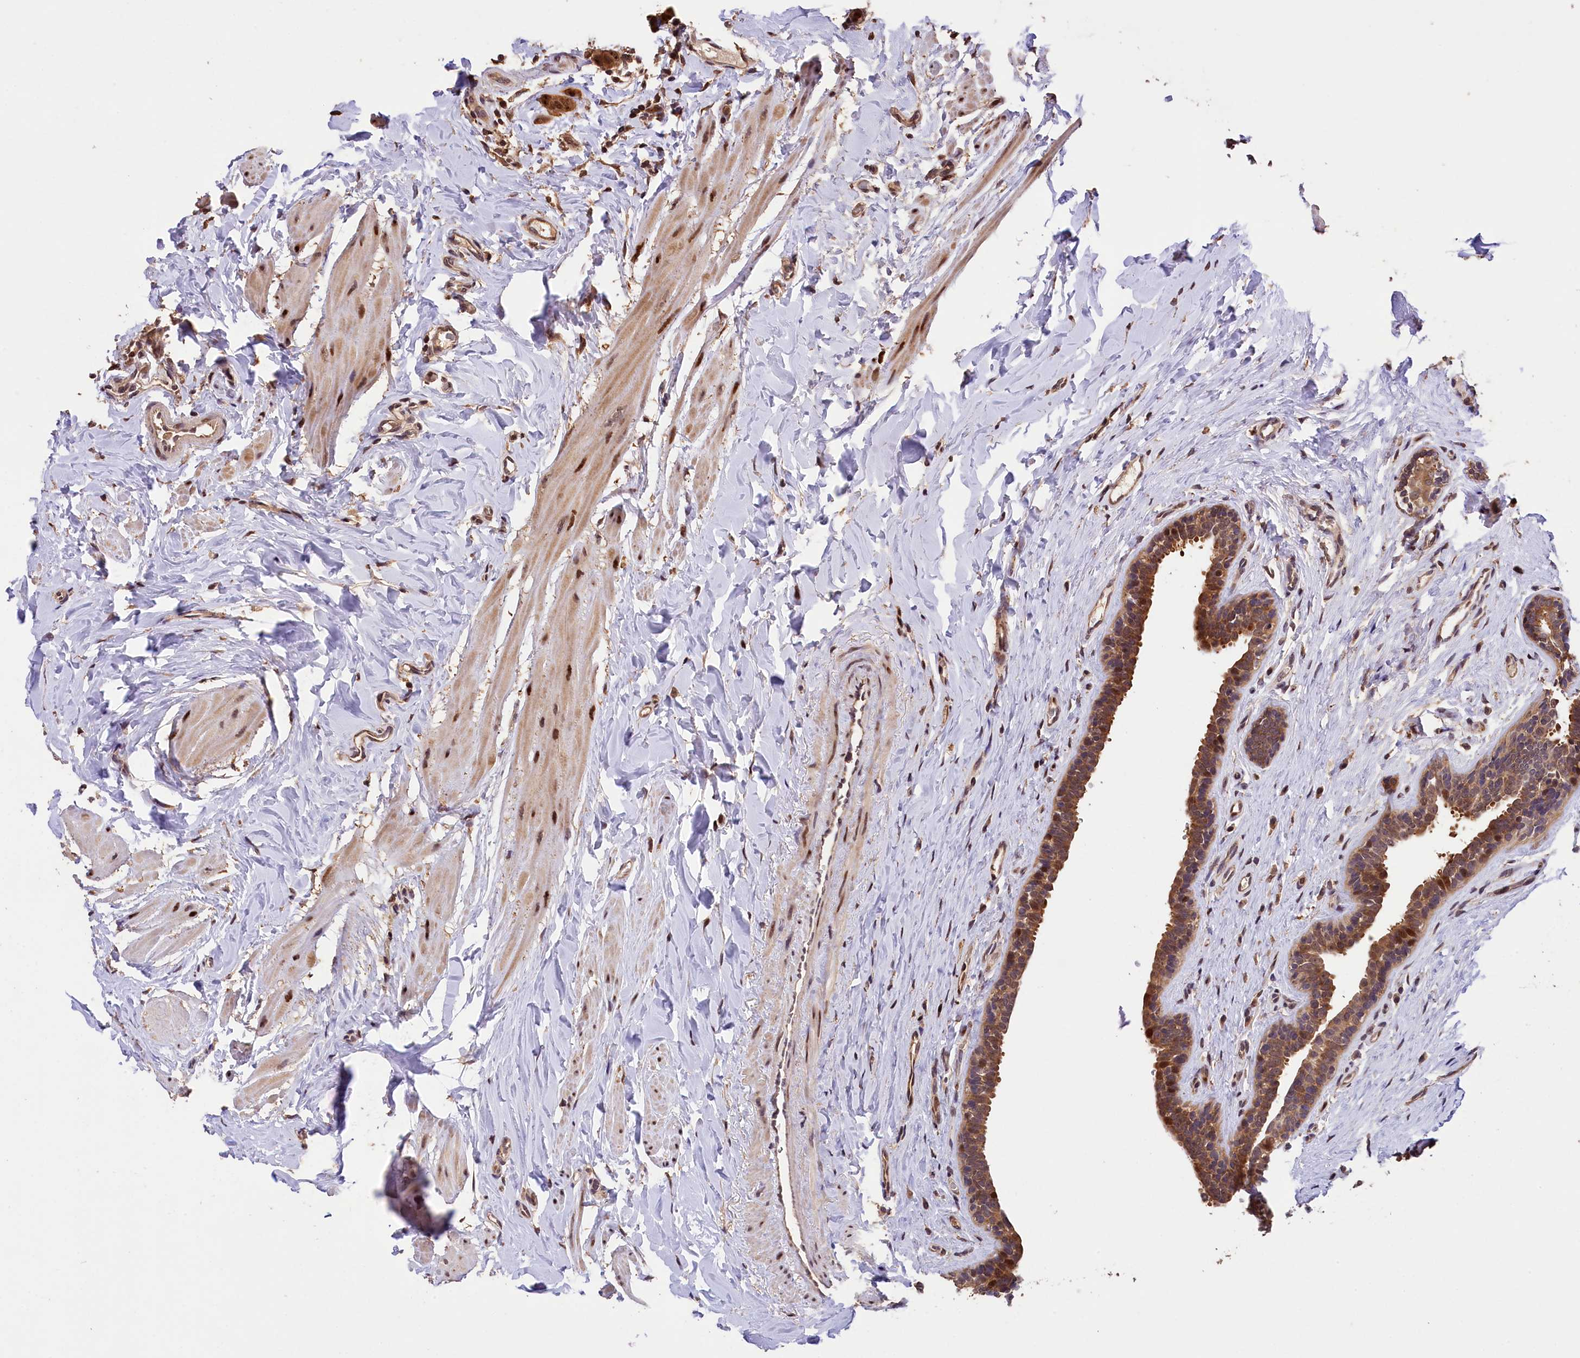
{"staining": {"intensity": "moderate", "quantity": ">75%", "location": "cytoplasmic/membranous,nuclear"}, "tissue": "breast cancer", "cell_type": "Tumor cells", "image_type": "cancer", "snomed": [{"axis": "morphology", "description": "Duct carcinoma"}, {"axis": "topography", "description": "Breast"}], "caption": "Breast cancer (invasive ductal carcinoma) tissue displays moderate cytoplasmic/membranous and nuclear expression in about >75% of tumor cells", "gene": "PHAF1", "patient": {"sex": "female", "age": 40}}